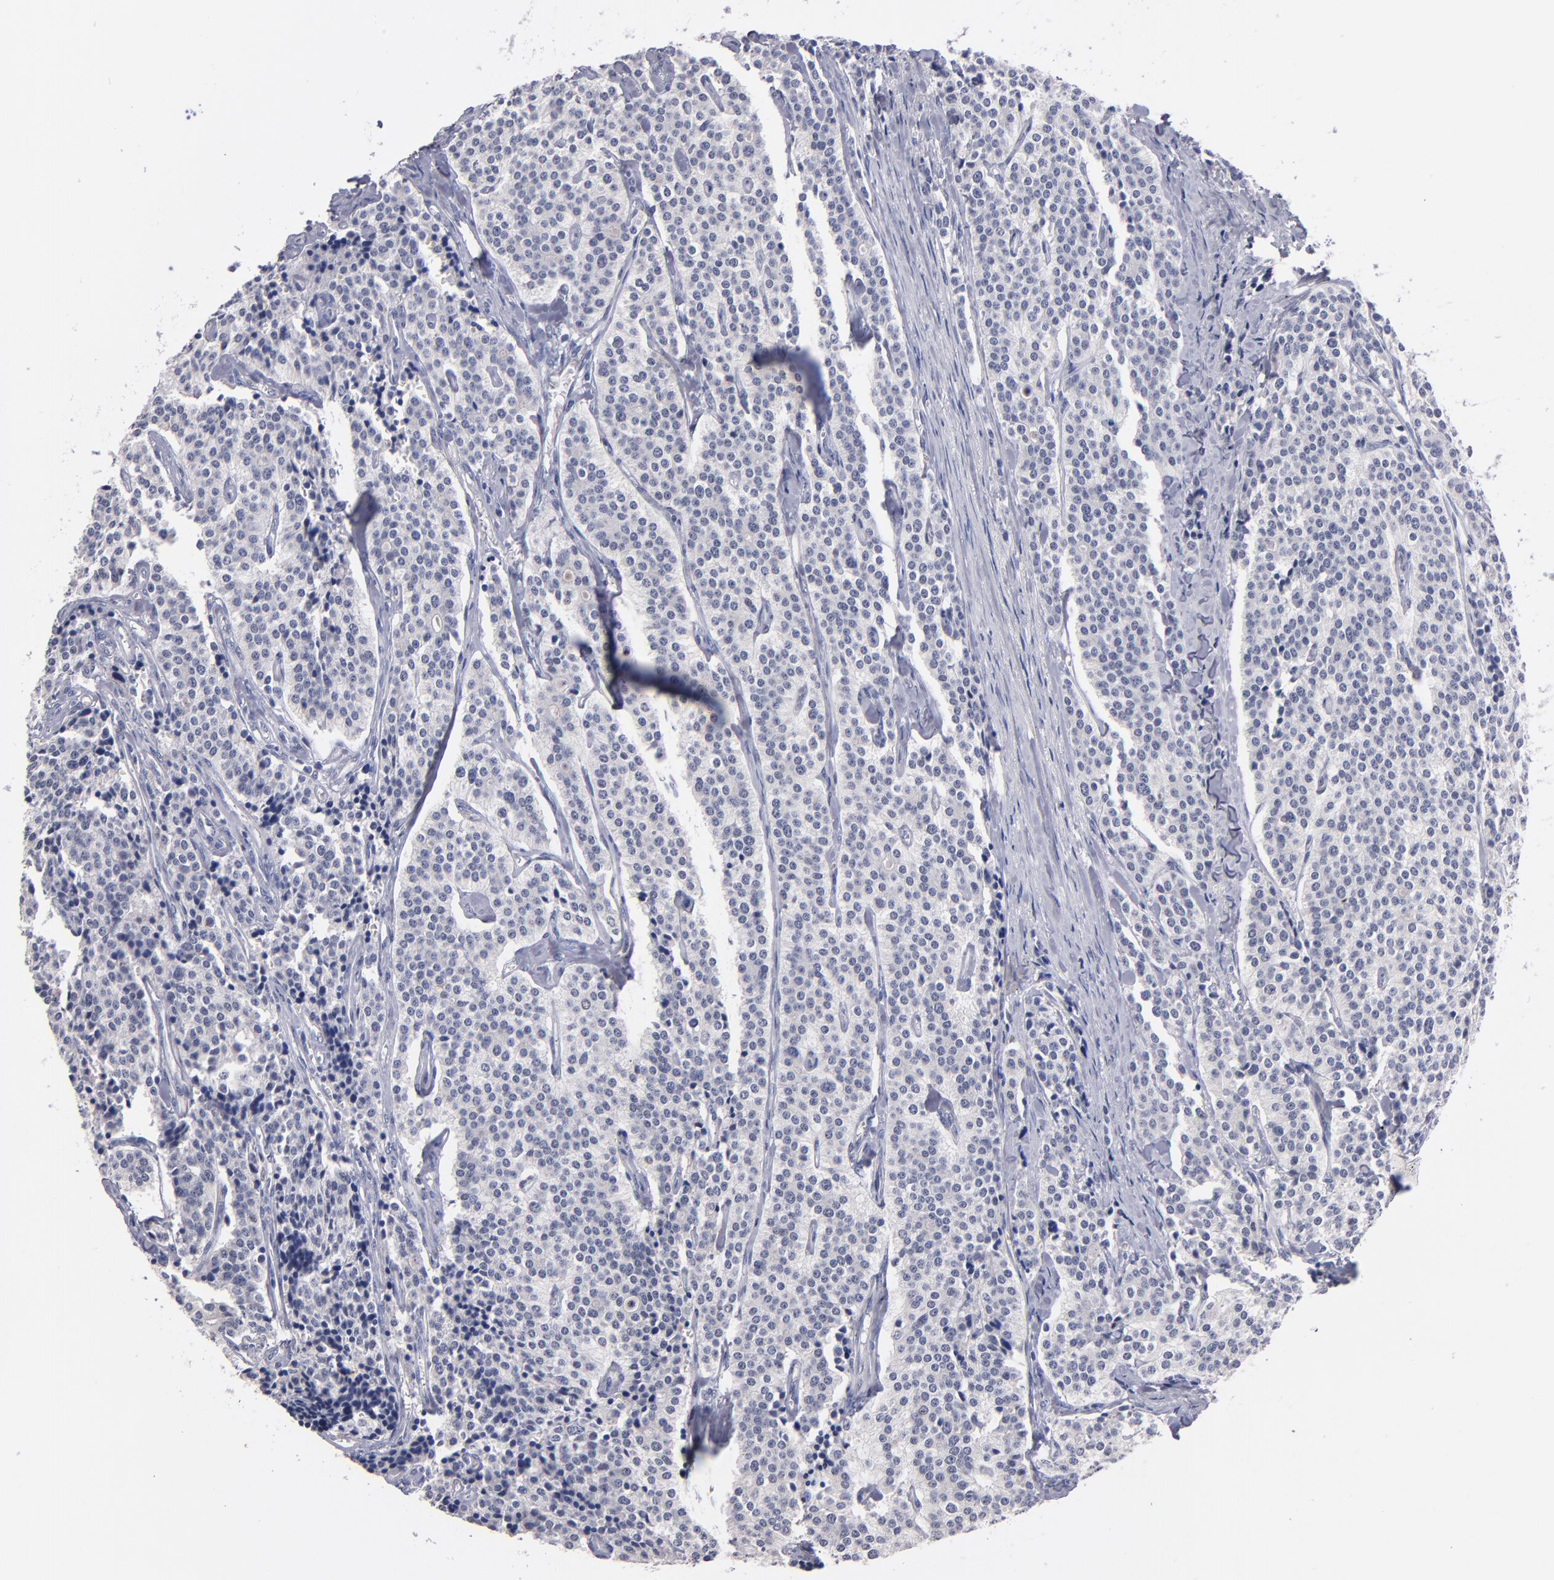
{"staining": {"intensity": "negative", "quantity": "none", "location": "none"}, "tissue": "carcinoid", "cell_type": "Tumor cells", "image_type": "cancer", "snomed": [{"axis": "morphology", "description": "Carcinoid, malignant, NOS"}, {"axis": "topography", "description": "Small intestine"}], "caption": "A histopathology image of carcinoid (malignant) stained for a protein demonstrates no brown staining in tumor cells.", "gene": "RAF1", "patient": {"sex": "male", "age": 63}}